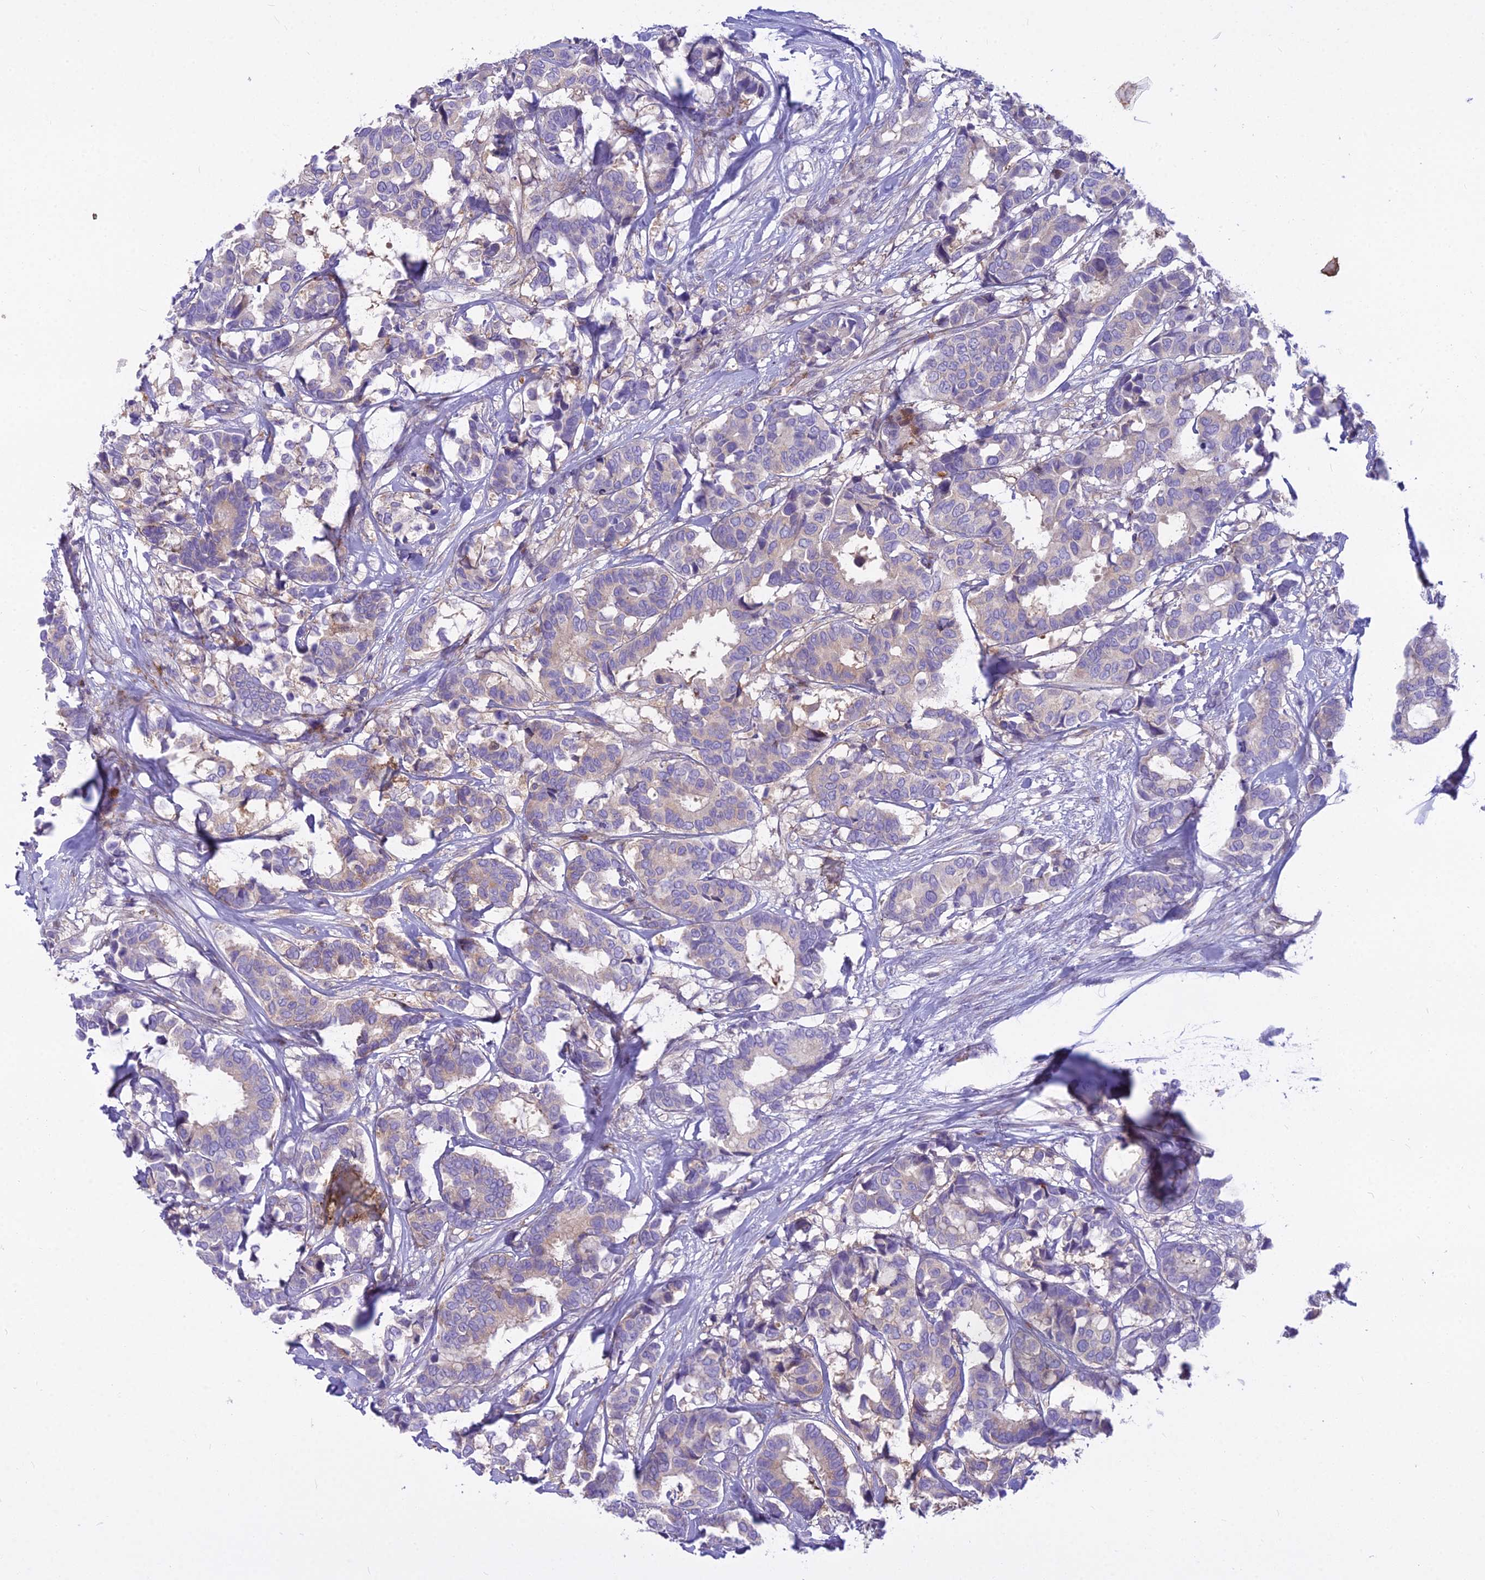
{"staining": {"intensity": "weak", "quantity": "25%-75%", "location": "cytoplasmic/membranous"}, "tissue": "breast cancer", "cell_type": "Tumor cells", "image_type": "cancer", "snomed": [{"axis": "morphology", "description": "Normal tissue, NOS"}, {"axis": "morphology", "description": "Duct carcinoma"}, {"axis": "topography", "description": "Breast"}], "caption": "High-magnification brightfield microscopy of breast cancer stained with DAB (brown) and counterstained with hematoxylin (blue). tumor cells exhibit weak cytoplasmic/membranous positivity is identified in approximately25%-75% of cells.", "gene": "PCDHB14", "patient": {"sex": "female", "age": 87}}